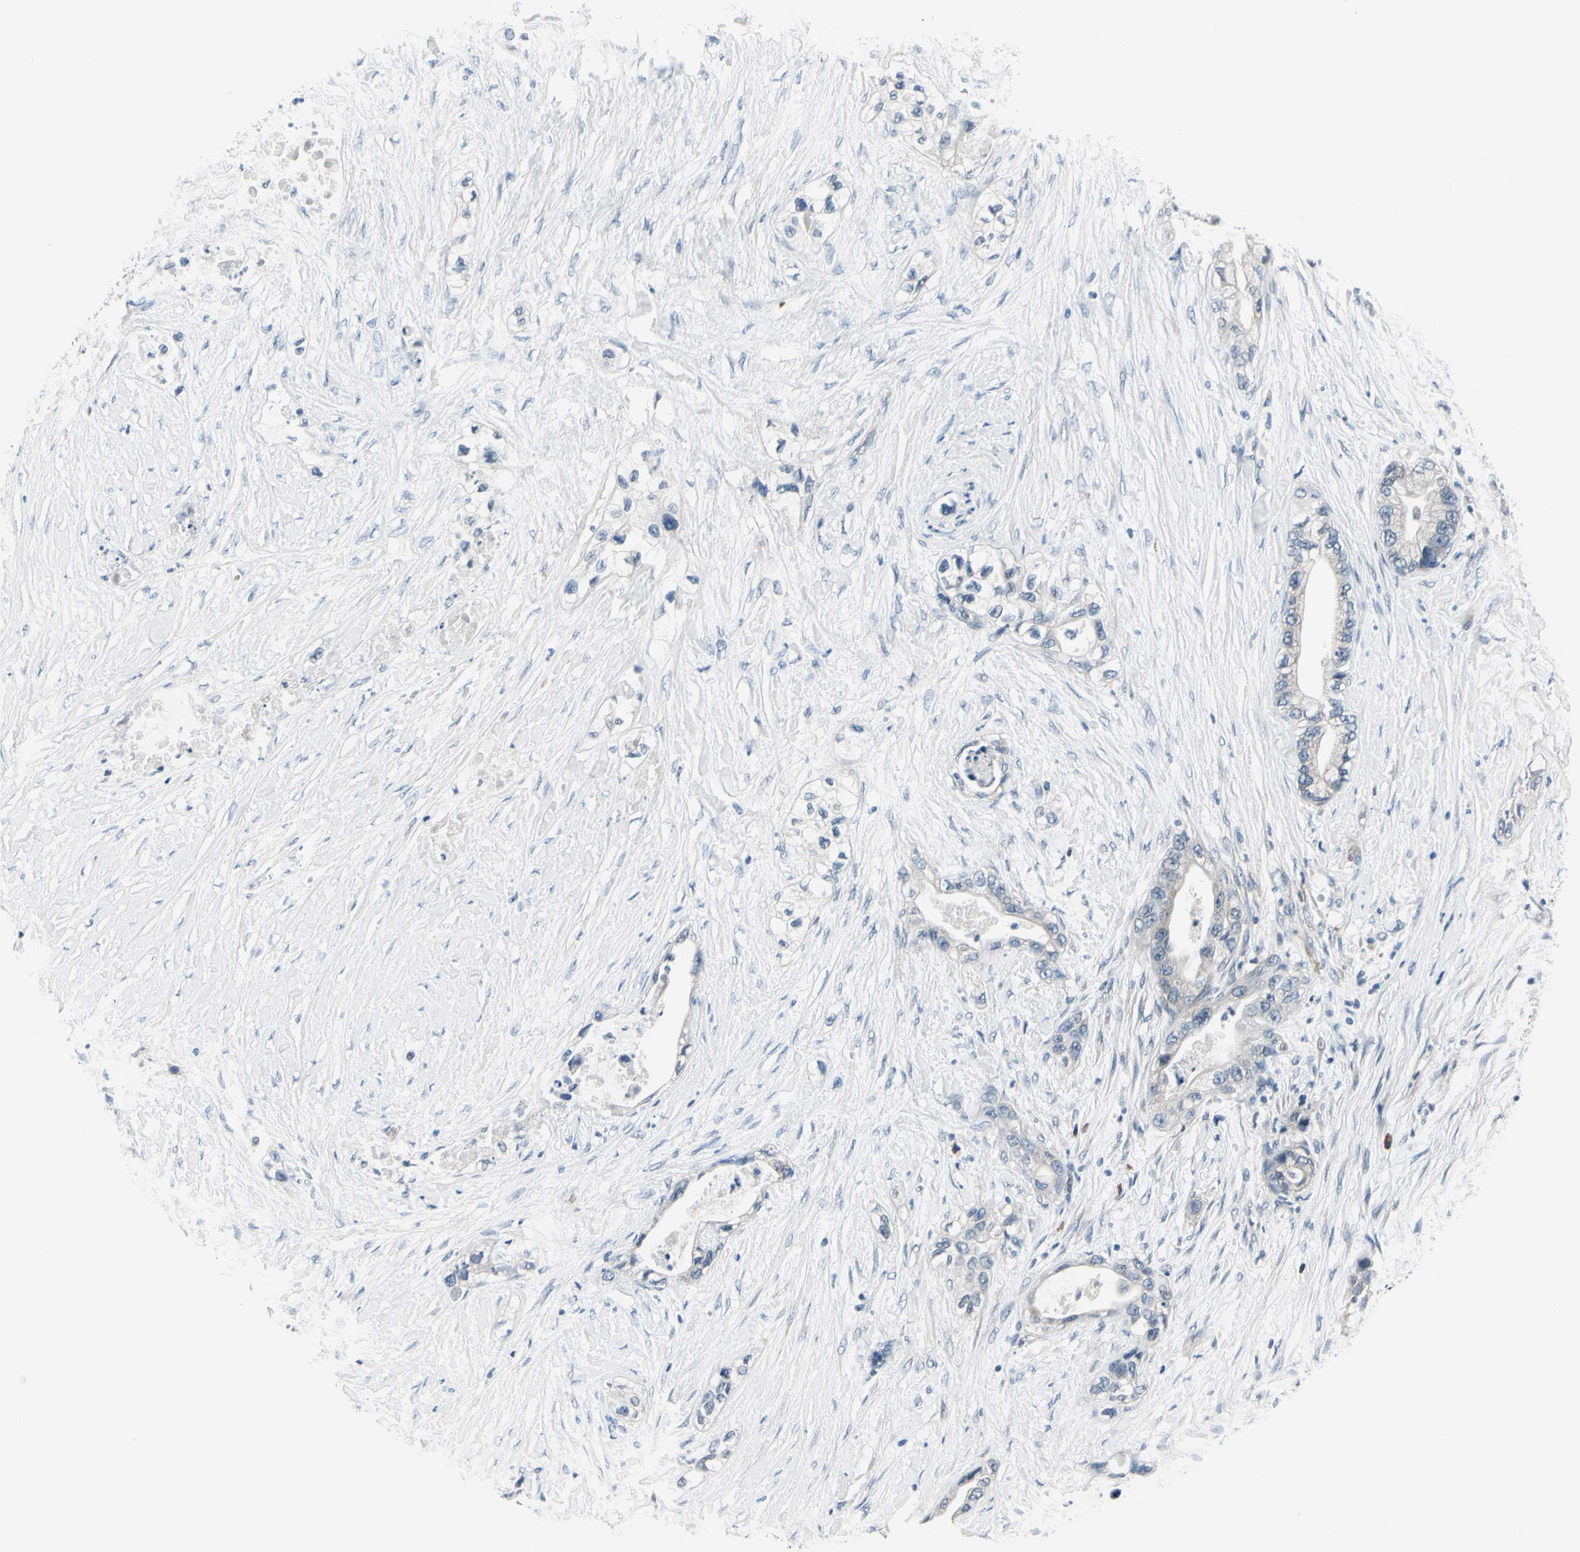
{"staining": {"intensity": "negative", "quantity": "none", "location": "none"}, "tissue": "pancreatic cancer", "cell_type": "Tumor cells", "image_type": "cancer", "snomed": [{"axis": "morphology", "description": "Adenocarcinoma, NOS"}, {"axis": "topography", "description": "Pancreas"}], "caption": "This histopathology image is of adenocarcinoma (pancreatic) stained with immunohistochemistry (IHC) to label a protein in brown with the nuclei are counter-stained blue. There is no positivity in tumor cells.", "gene": "SELENOK", "patient": {"sex": "female", "age": 70}}